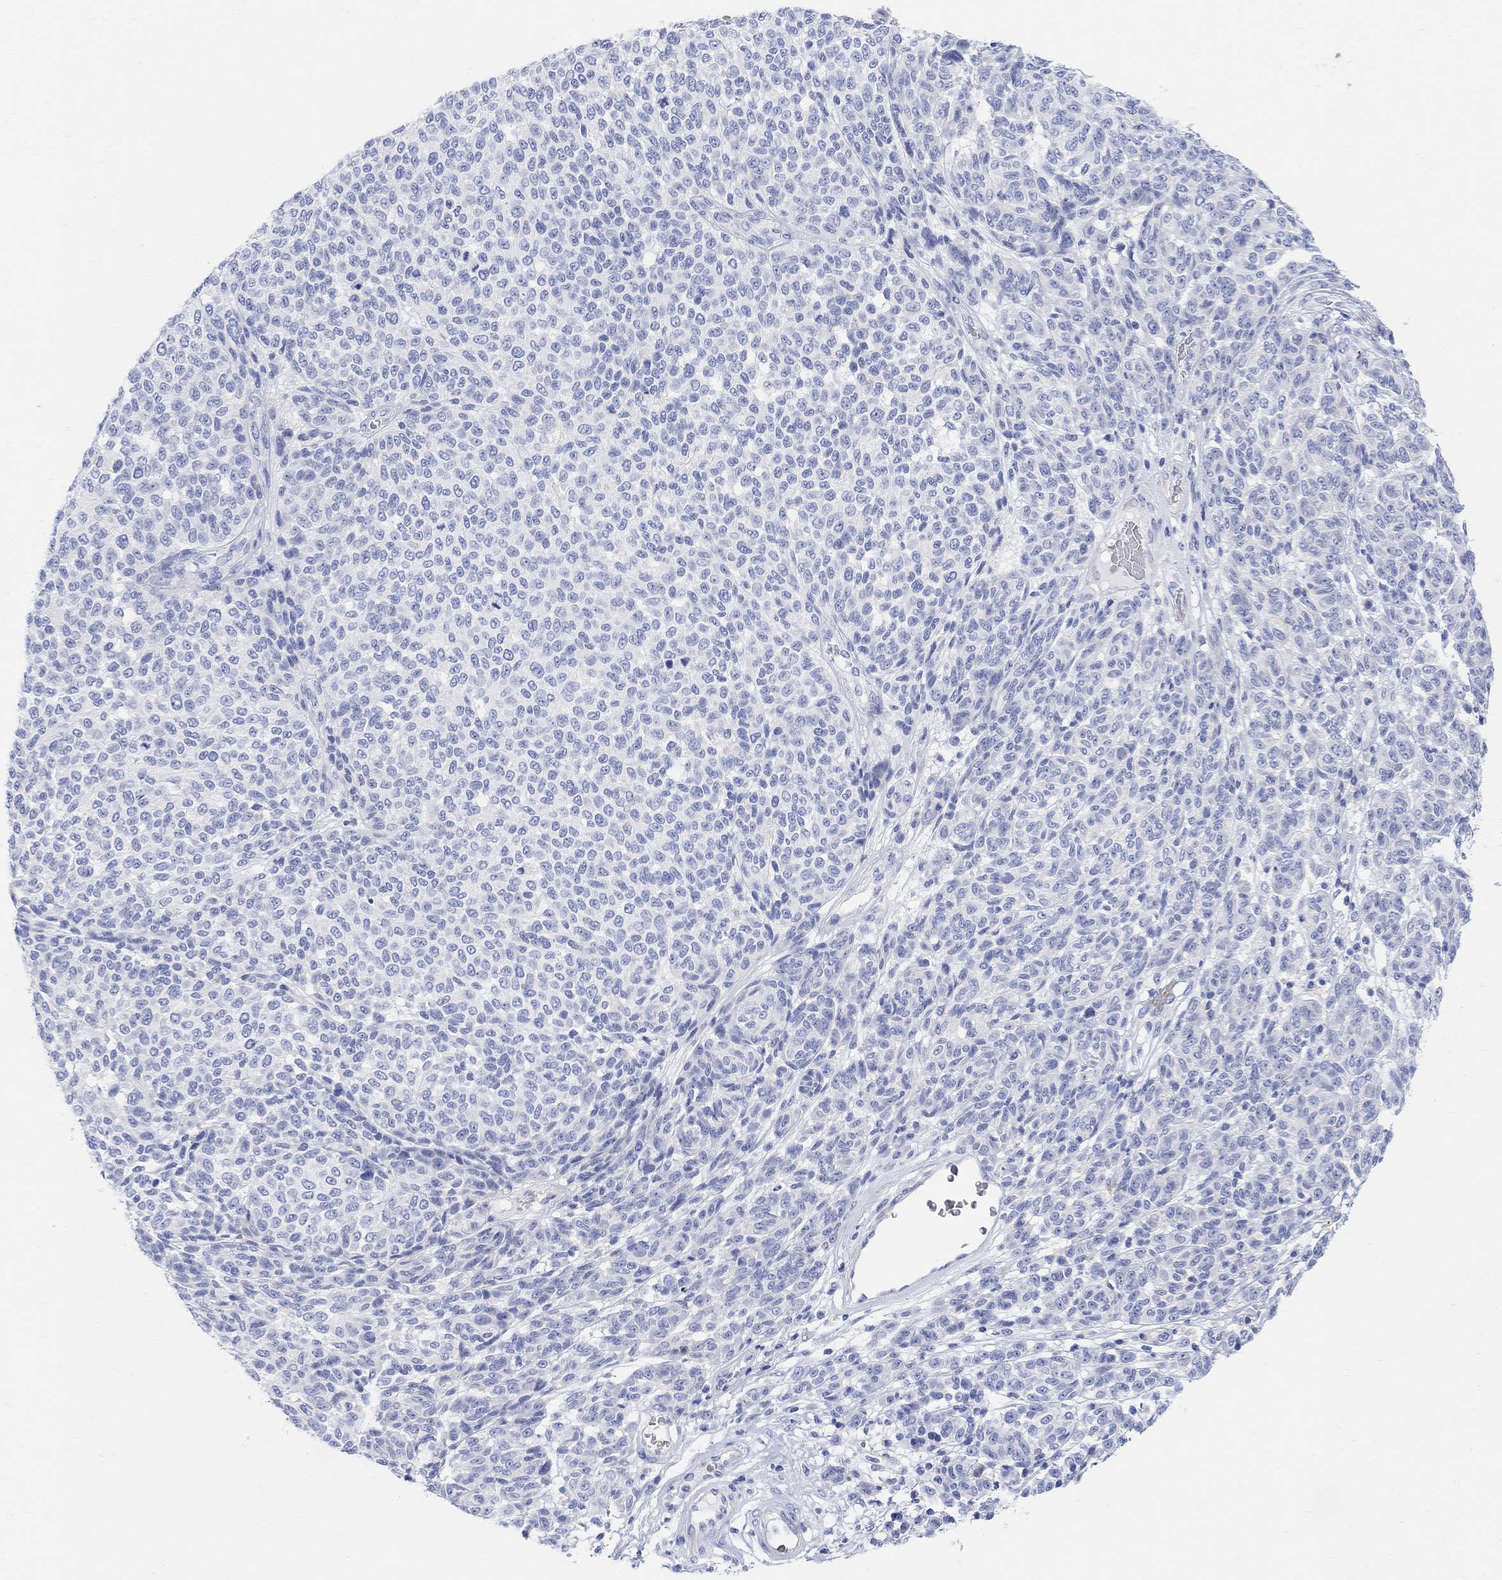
{"staining": {"intensity": "negative", "quantity": "none", "location": "none"}, "tissue": "melanoma", "cell_type": "Tumor cells", "image_type": "cancer", "snomed": [{"axis": "morphology", "description": "Malignant melanoma, NOS"}, {"axis": "topography", "description": "Skin"}], "caption": "Protein analysis of malignant melanoma exhibits no significant expression in tumor cells. (DAB (3,3'-diaminobenzidine) immunohistochemistry with hematoxylin counter stain).", "gene": "RETNLB", "patient": {"sex": "male", "age": 59}}